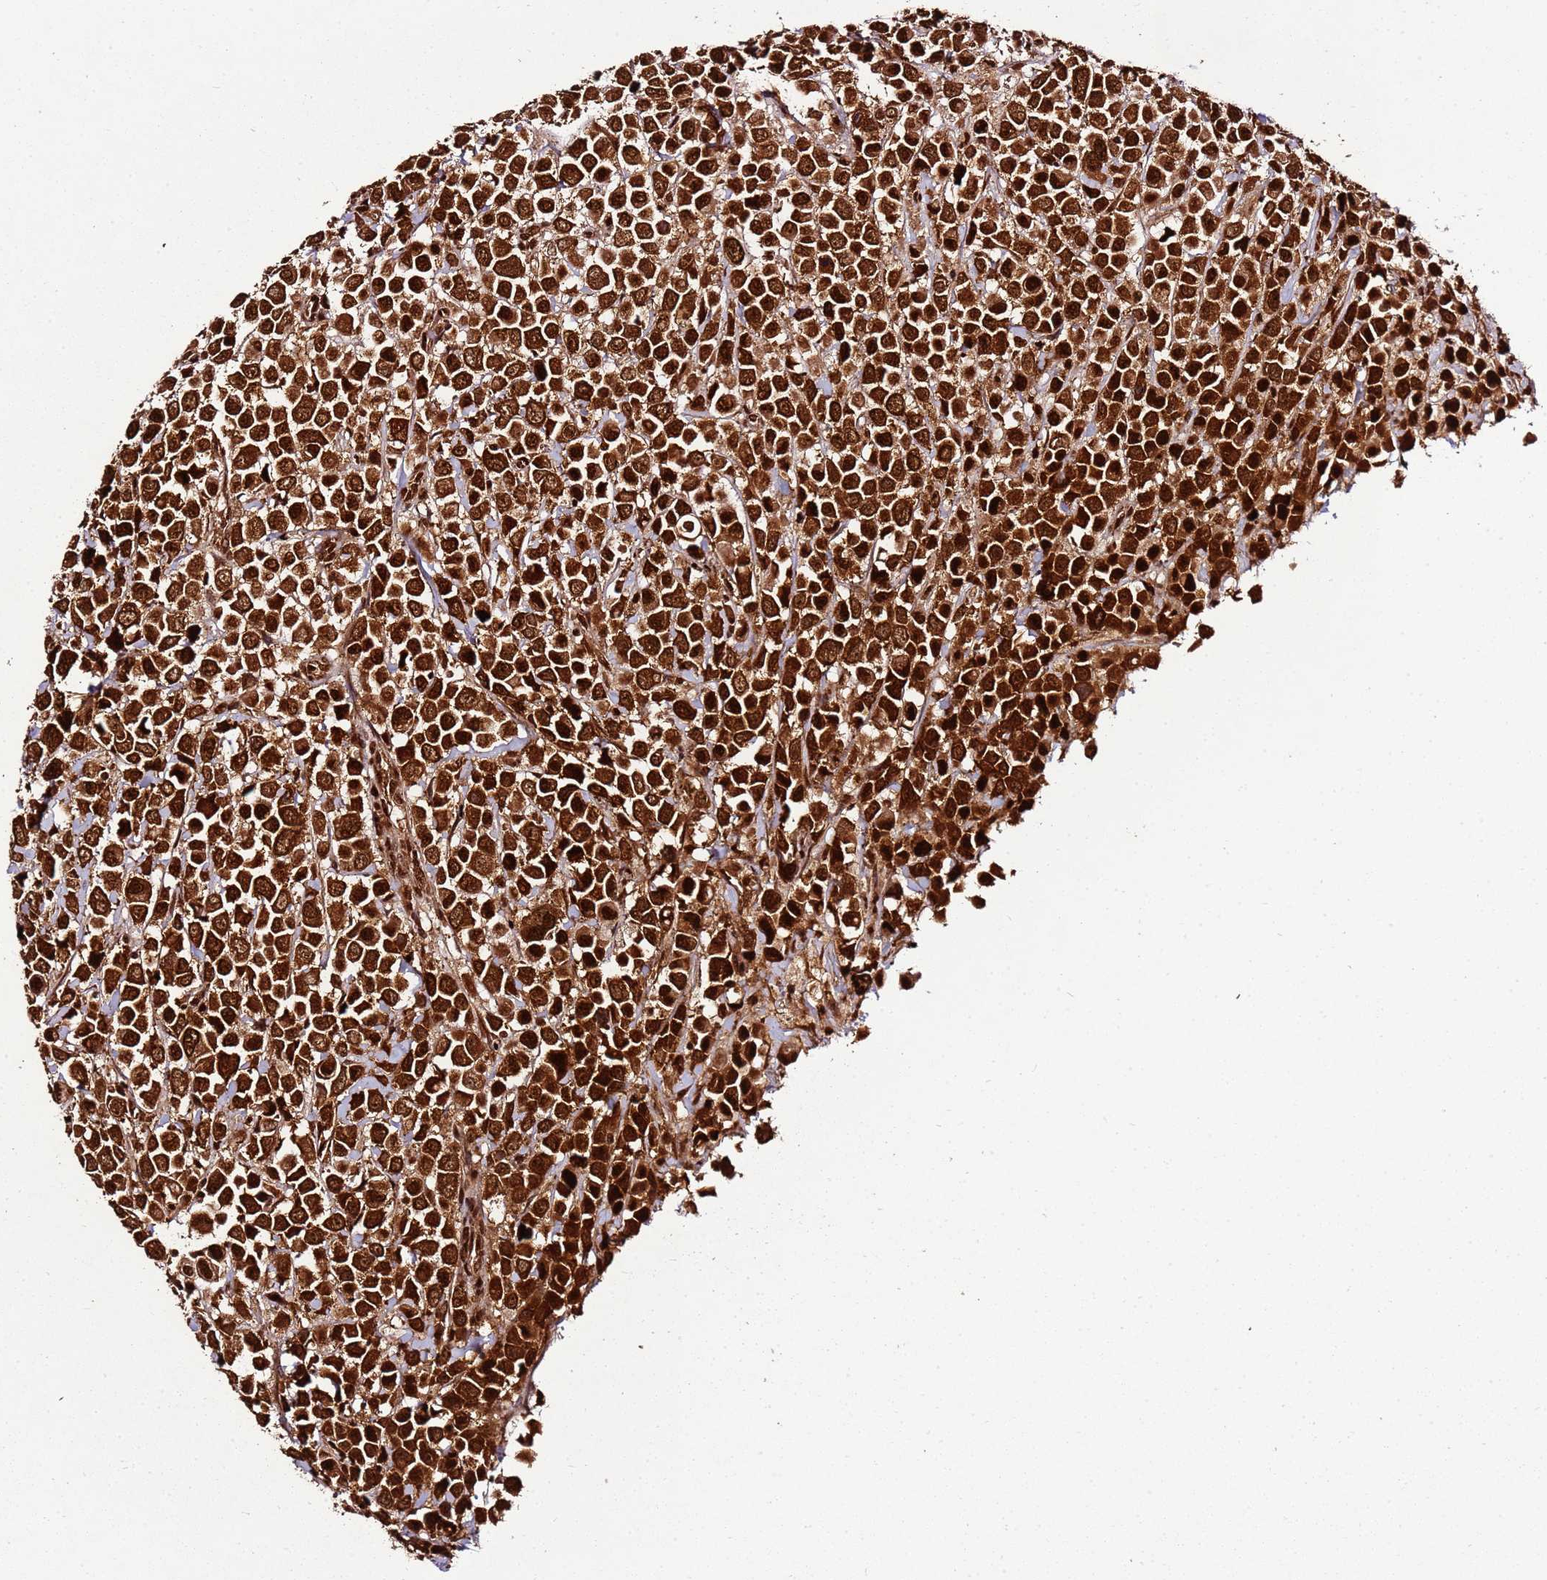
{"staining": {"intensity": "strong", "quantity": ">75%", "location": "nuclear"}, "tissue": "breast cancer", "cell_type": "Tumor cells", "image_type": "cancer", "snomed": [{"axis": "morphology", "description": "Duct carcinoma"}, {"axis": "topography", "description": "Breast"}], "caption": "Protein expression by immunohistochemistry exhibits strong nuclear staining in approximately >75% of tumor cells in breast invasive ductal carcinoma.", "gene": "XRN2", "patient": {"sex": "female", "age": 61}}